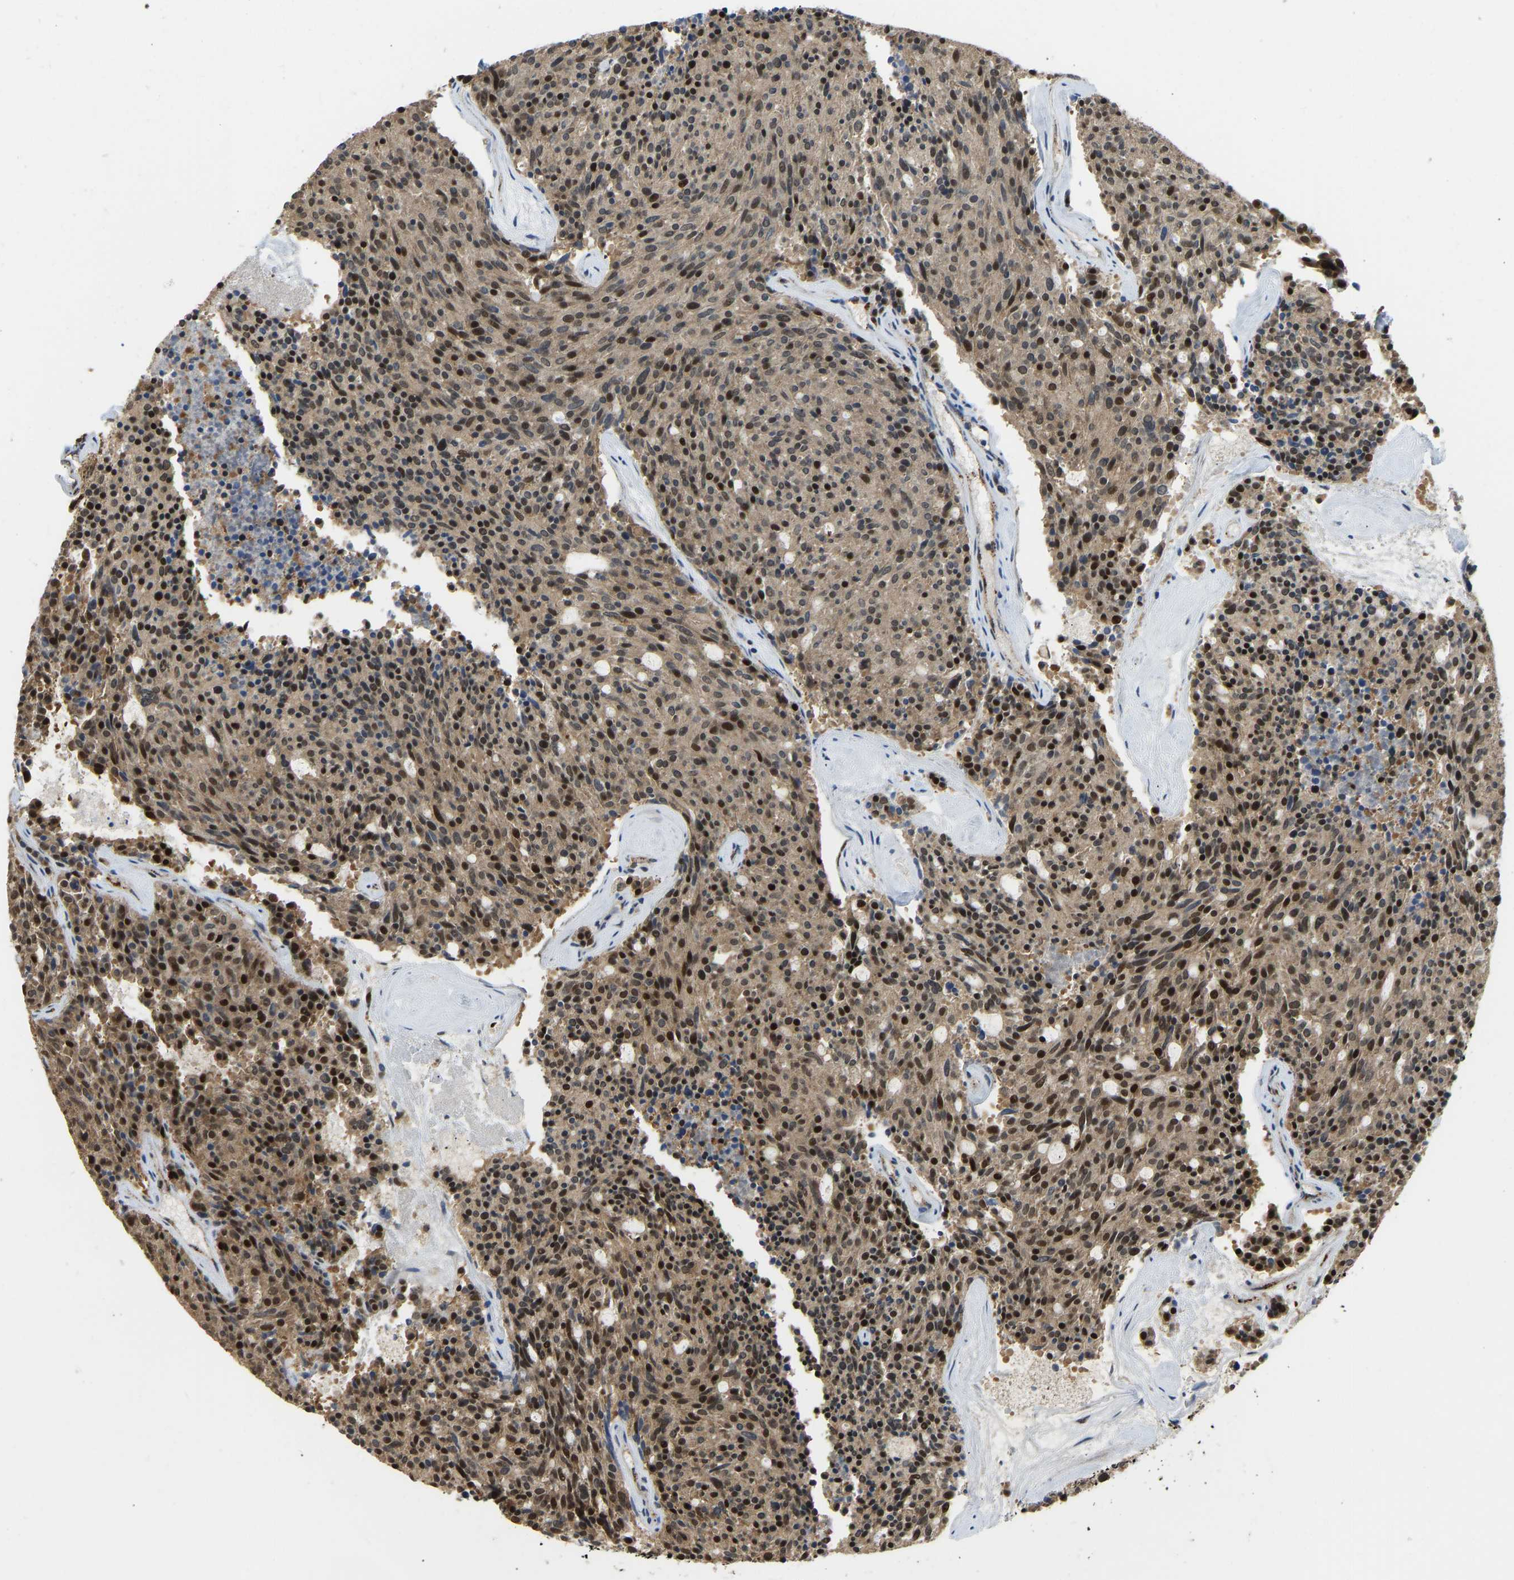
{"staining": {"intensity": "strong", "quantity": "25%-75%", "location": "cytoplasmic/membranous,nuclear"}, "tissue": "carcinoid", "cell_type": "Tumor cells", "image_type": "cancer", "snomed": [{"axis": "morphology", "description": "Carcinoid, malignant, NOS"}, {"axis": "topography", "description": "Pancreas"}], "caption": "Carcinoid stained for a protein demonstrates strong cytoplasmic/membranous and nuclear positivity in tumor cells.", "gene": "ZSCAN20", "patient": {"sex": "female", "age": 54}}